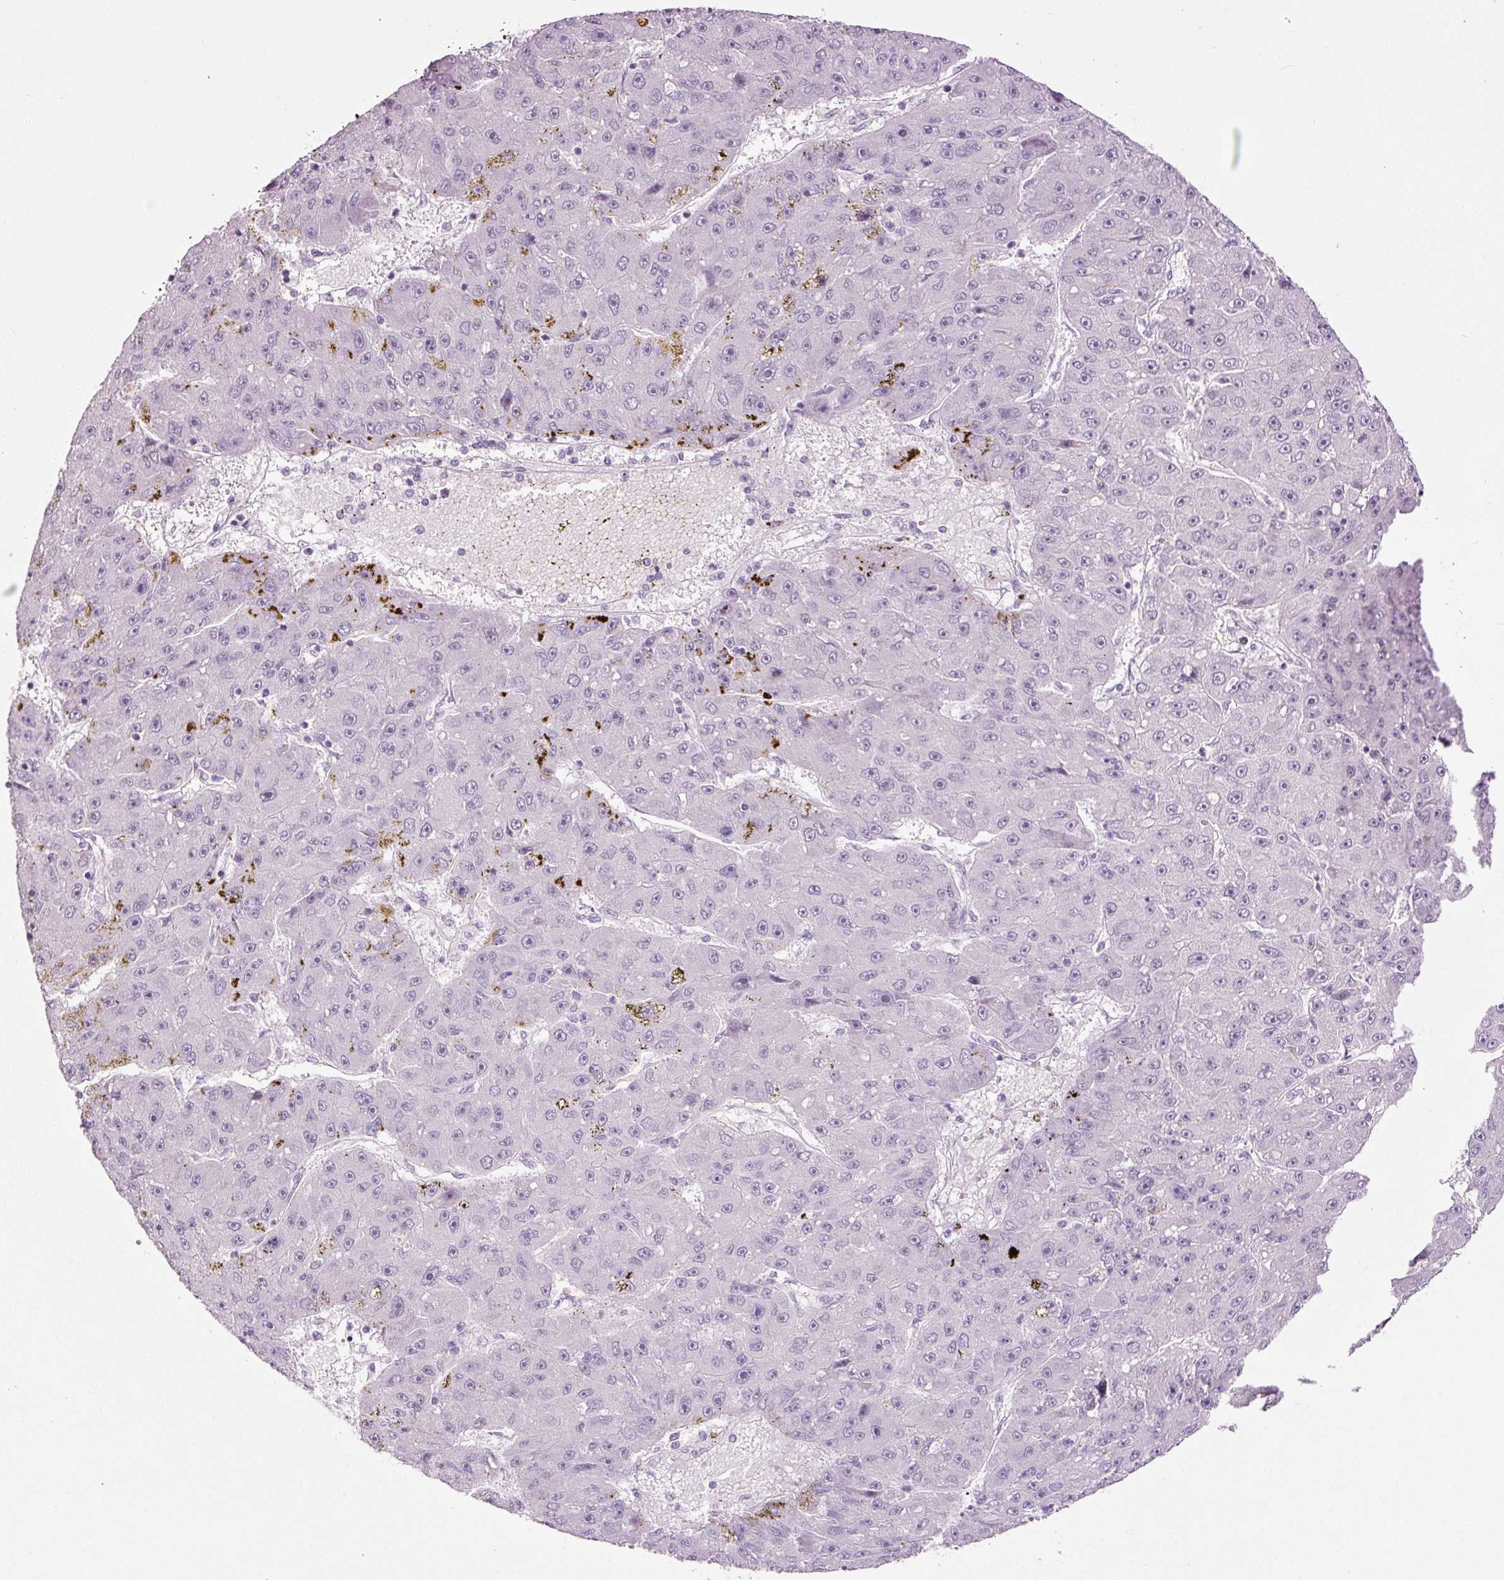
{"staining": {"intensity": "negative", "quantity": "none", "location": "none"}, "tissue": "liver cancer", "cell_type": "Tumor cells", "image_type": "cancer", "snomed": [{"axis": "morphology", "description": "Carcinoma, Hepatocellular, NOS"}, {"axis": "topography", "description": "Liver"}], "caption": "This photomicrograph is of hepatocellular carcinoma (liver) stained with immunohistochemistry to label a protein in brown with the nuclei are counter-stained blue. There is no staining in tumor cells.", "gene": "ANKRD20A1", "patient": {"sex": "male", "age": 67}}